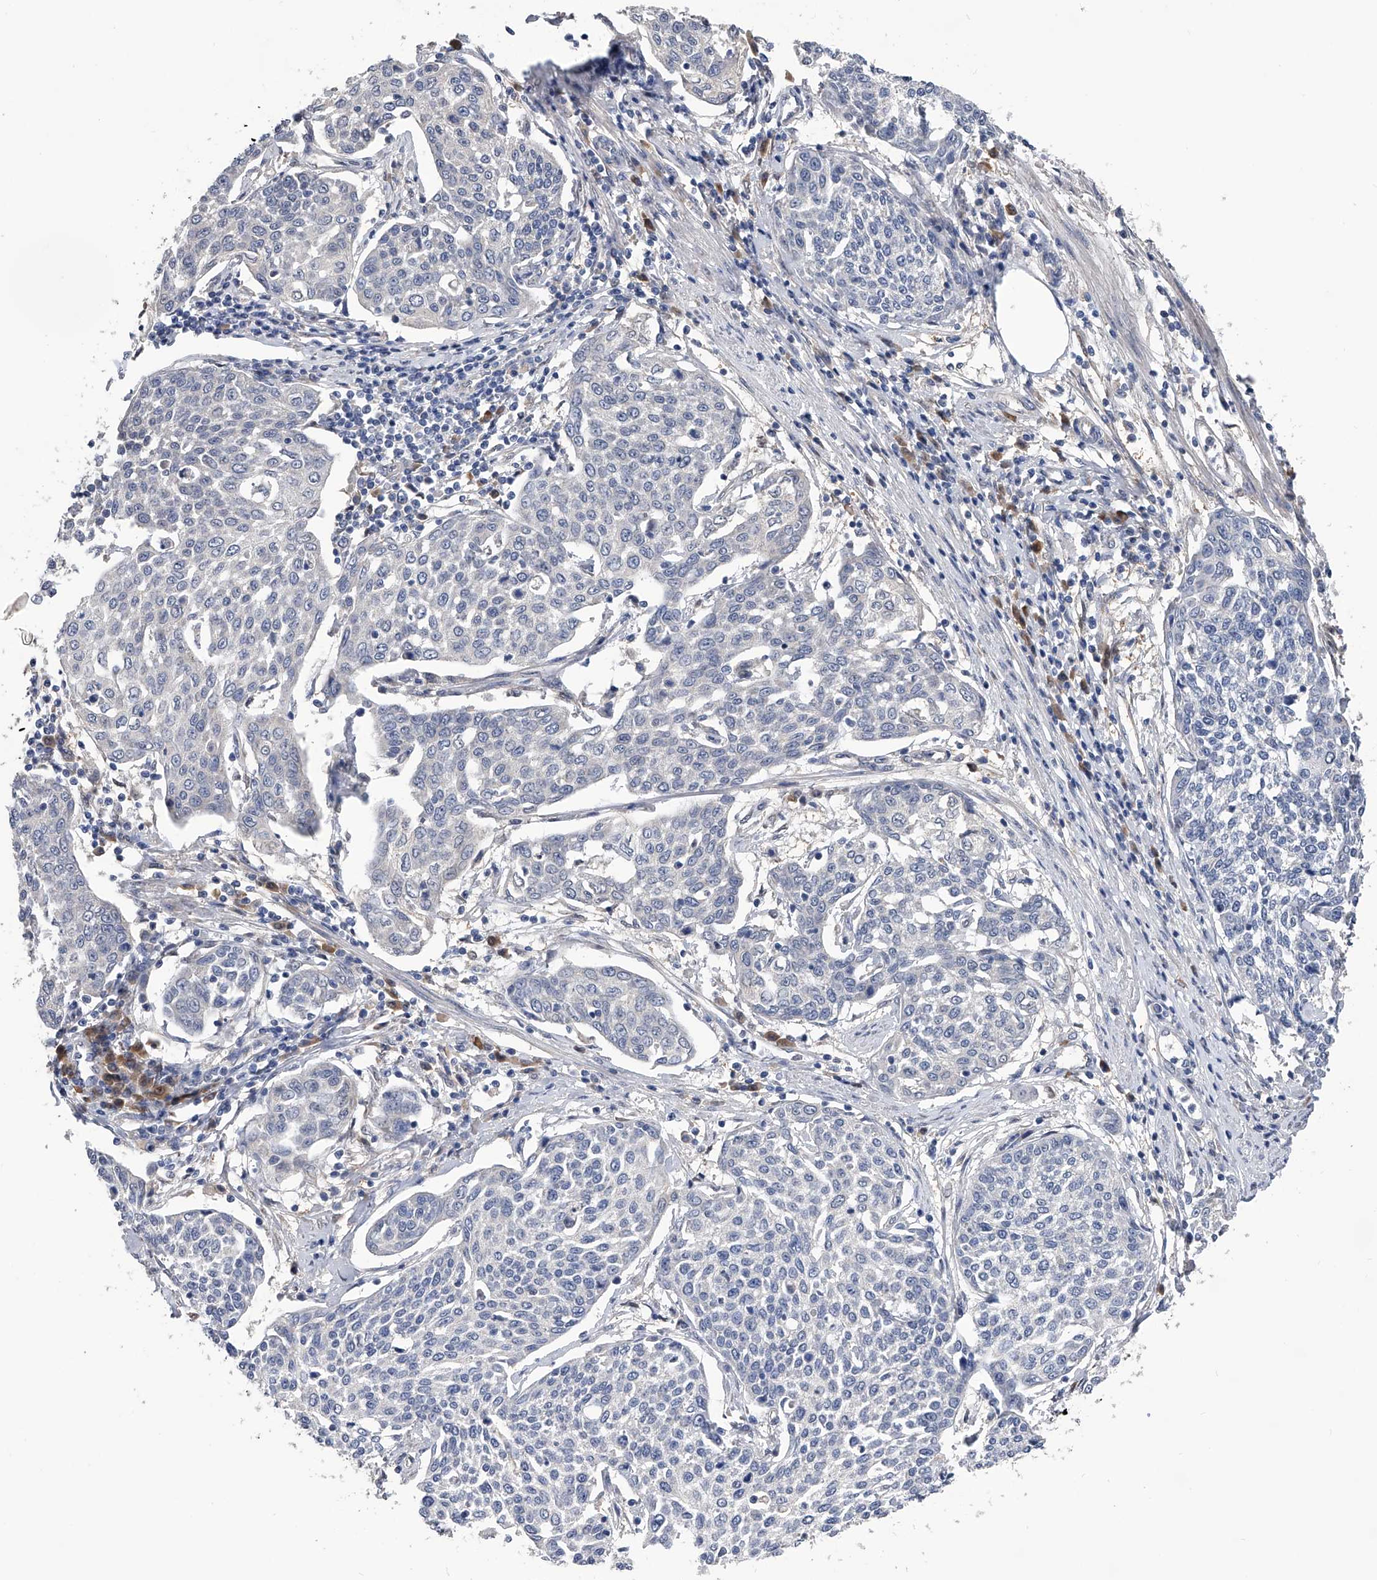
{"staining": {"intensity": "negative", "quantity": "none", "location": "none"}, "tissue": "cervical cancer", "cell_type": "Tumor cells", "image_type": "cancer", "snomed": [{"axis": "morphology", "description": "Squamous cell carcinoma, NOS"}, {"axis": "topography", "description": "Cervix"}], "caption": "Tumor cells show no significant staining in cervical cancer.", "gene": "PGM3", "patient": {"sex": "female", "age": 34}}